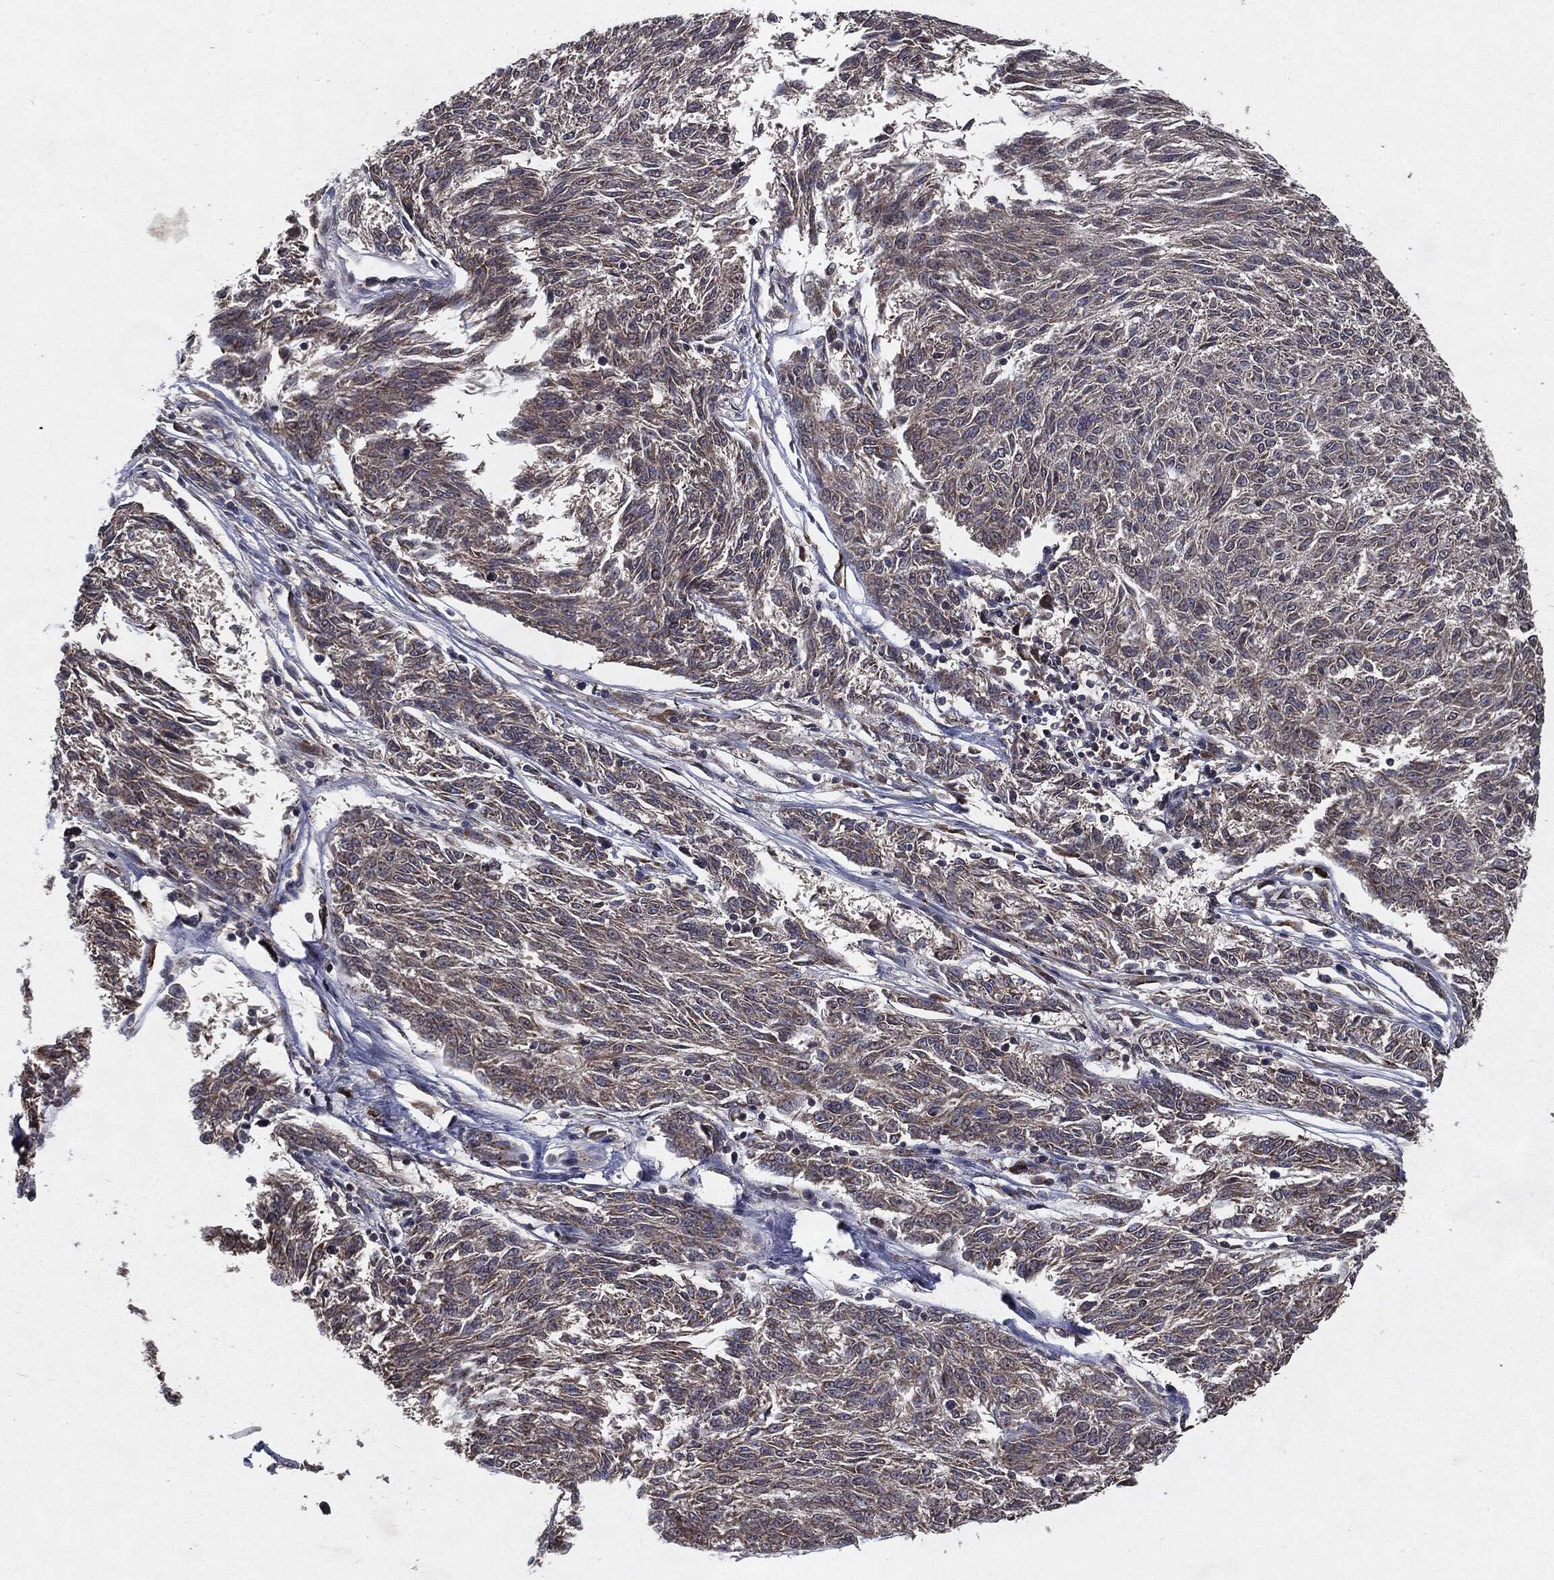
{"staining": {"intensity": "moderate", "quantity": "25%-75%", "location": "cytoplasmic/membranous"}, "tissue": "melanoma", "cell_type": "Tumor cells", "image_type": "cancer", "snomed": [{"axis": "morphology", "description": "Malignant melanoma, NOS"}, {"axis": "topography", "description": "Skin"}], "caption": "There is medium levels of moderate cytoplasmic/membranous staining in tumor cells of malignant melanoma, as demonstrated by immunohistochemical staining (brown color).", "gene": "HDAC5", "patient": {"sex": "female", "age": 72}}